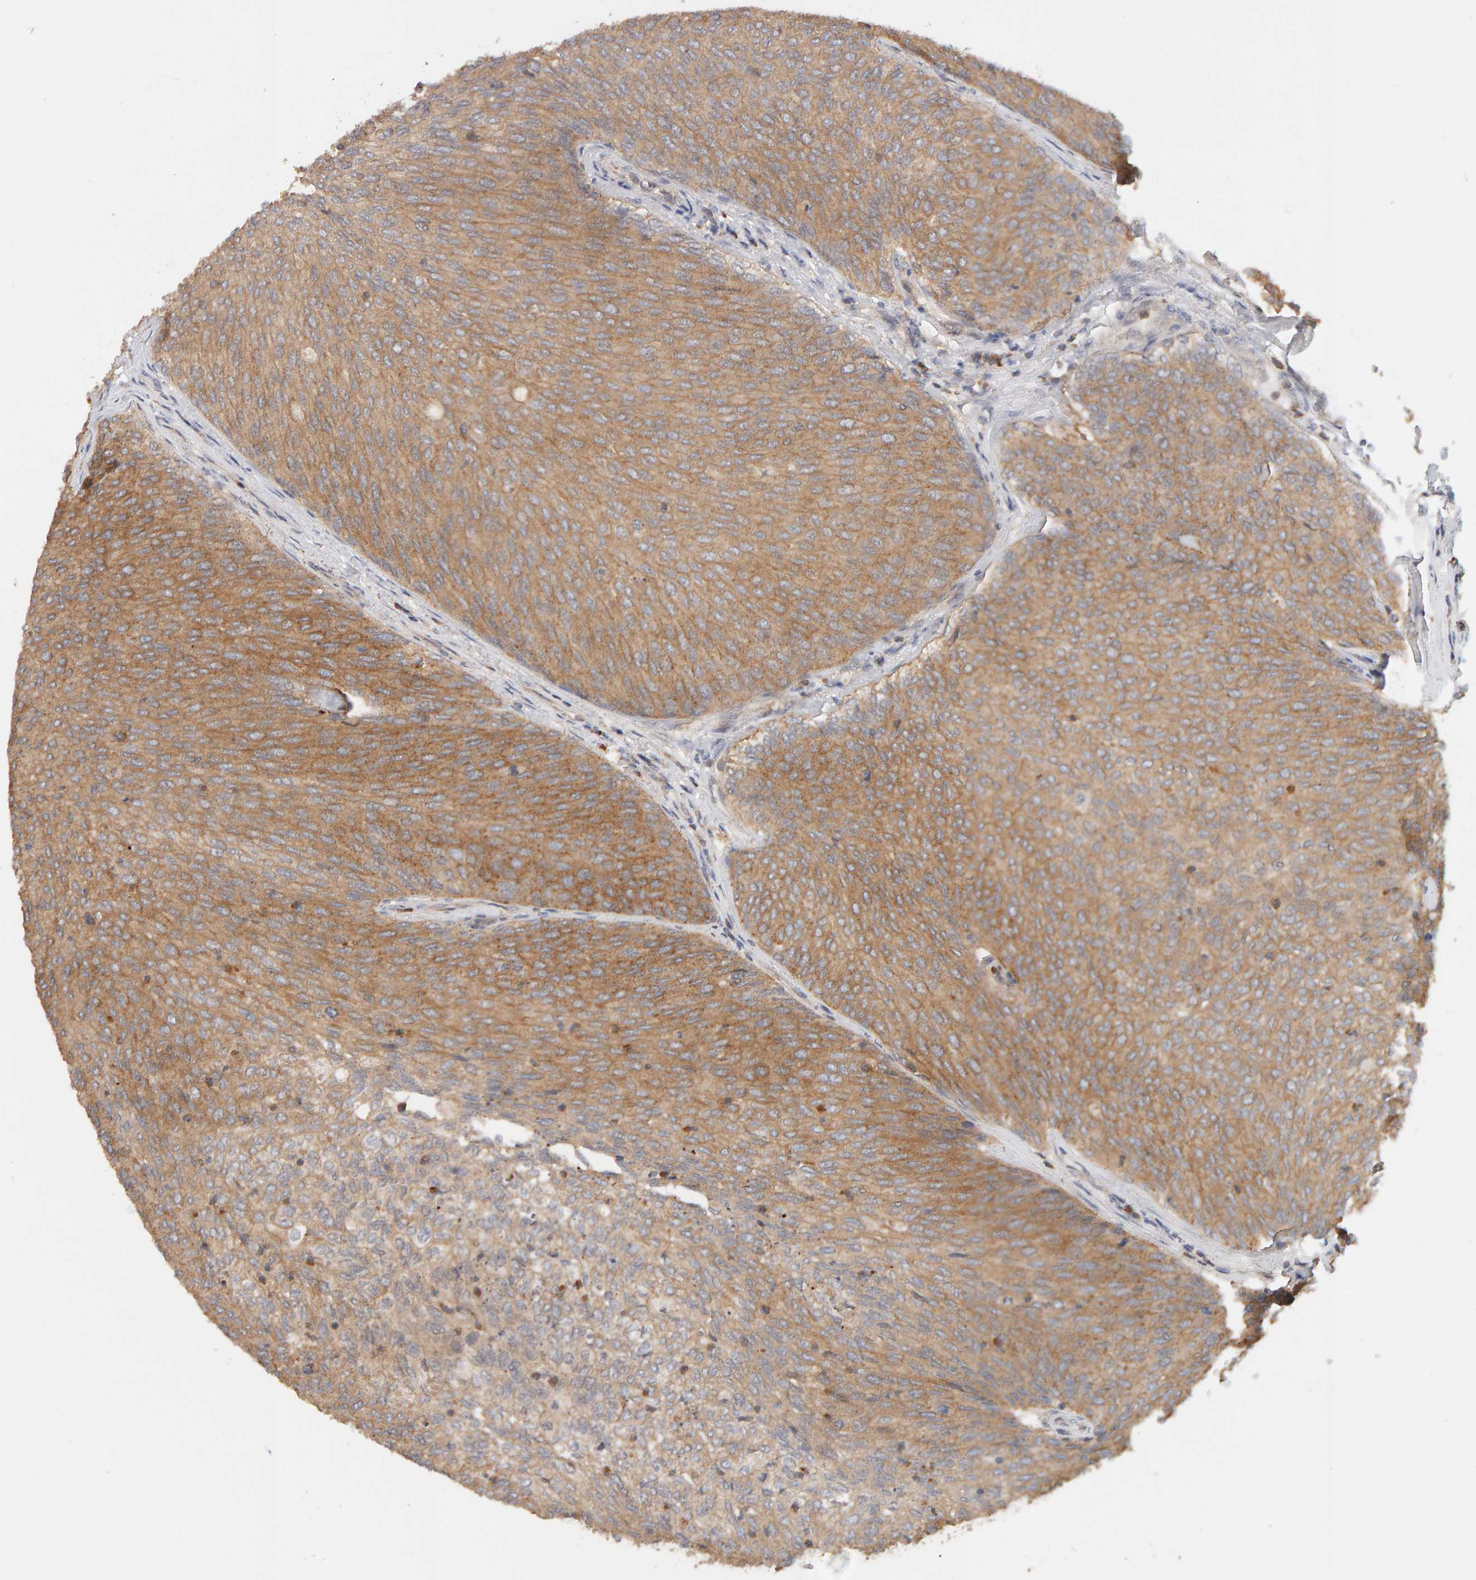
{"staining": {"intensity": "moderate", "quantity": "25%-75%", "location": "cytoplasmic/membranous"}, "tissue": "urothelial cancer", "cell_type": "Tumor cells", "image_type": "cancer", "snomed": [{"axis": "morphology", "description": "Urothelial carcinoma, Low grade"}, {"axis": "topography", "description": "Urinary bladder"}], "caption": "Immunohistochemistry (DAB) staining of human urothelial cancer displays moderate cytoplasmic/membranous protein staining in about 25%-75% of tumor cells. (brown staining indicates protein expression, while blue staining denotes nuclei).", "gene": "DNAJC7", "patient": {"sex": "female", "age": 79}}